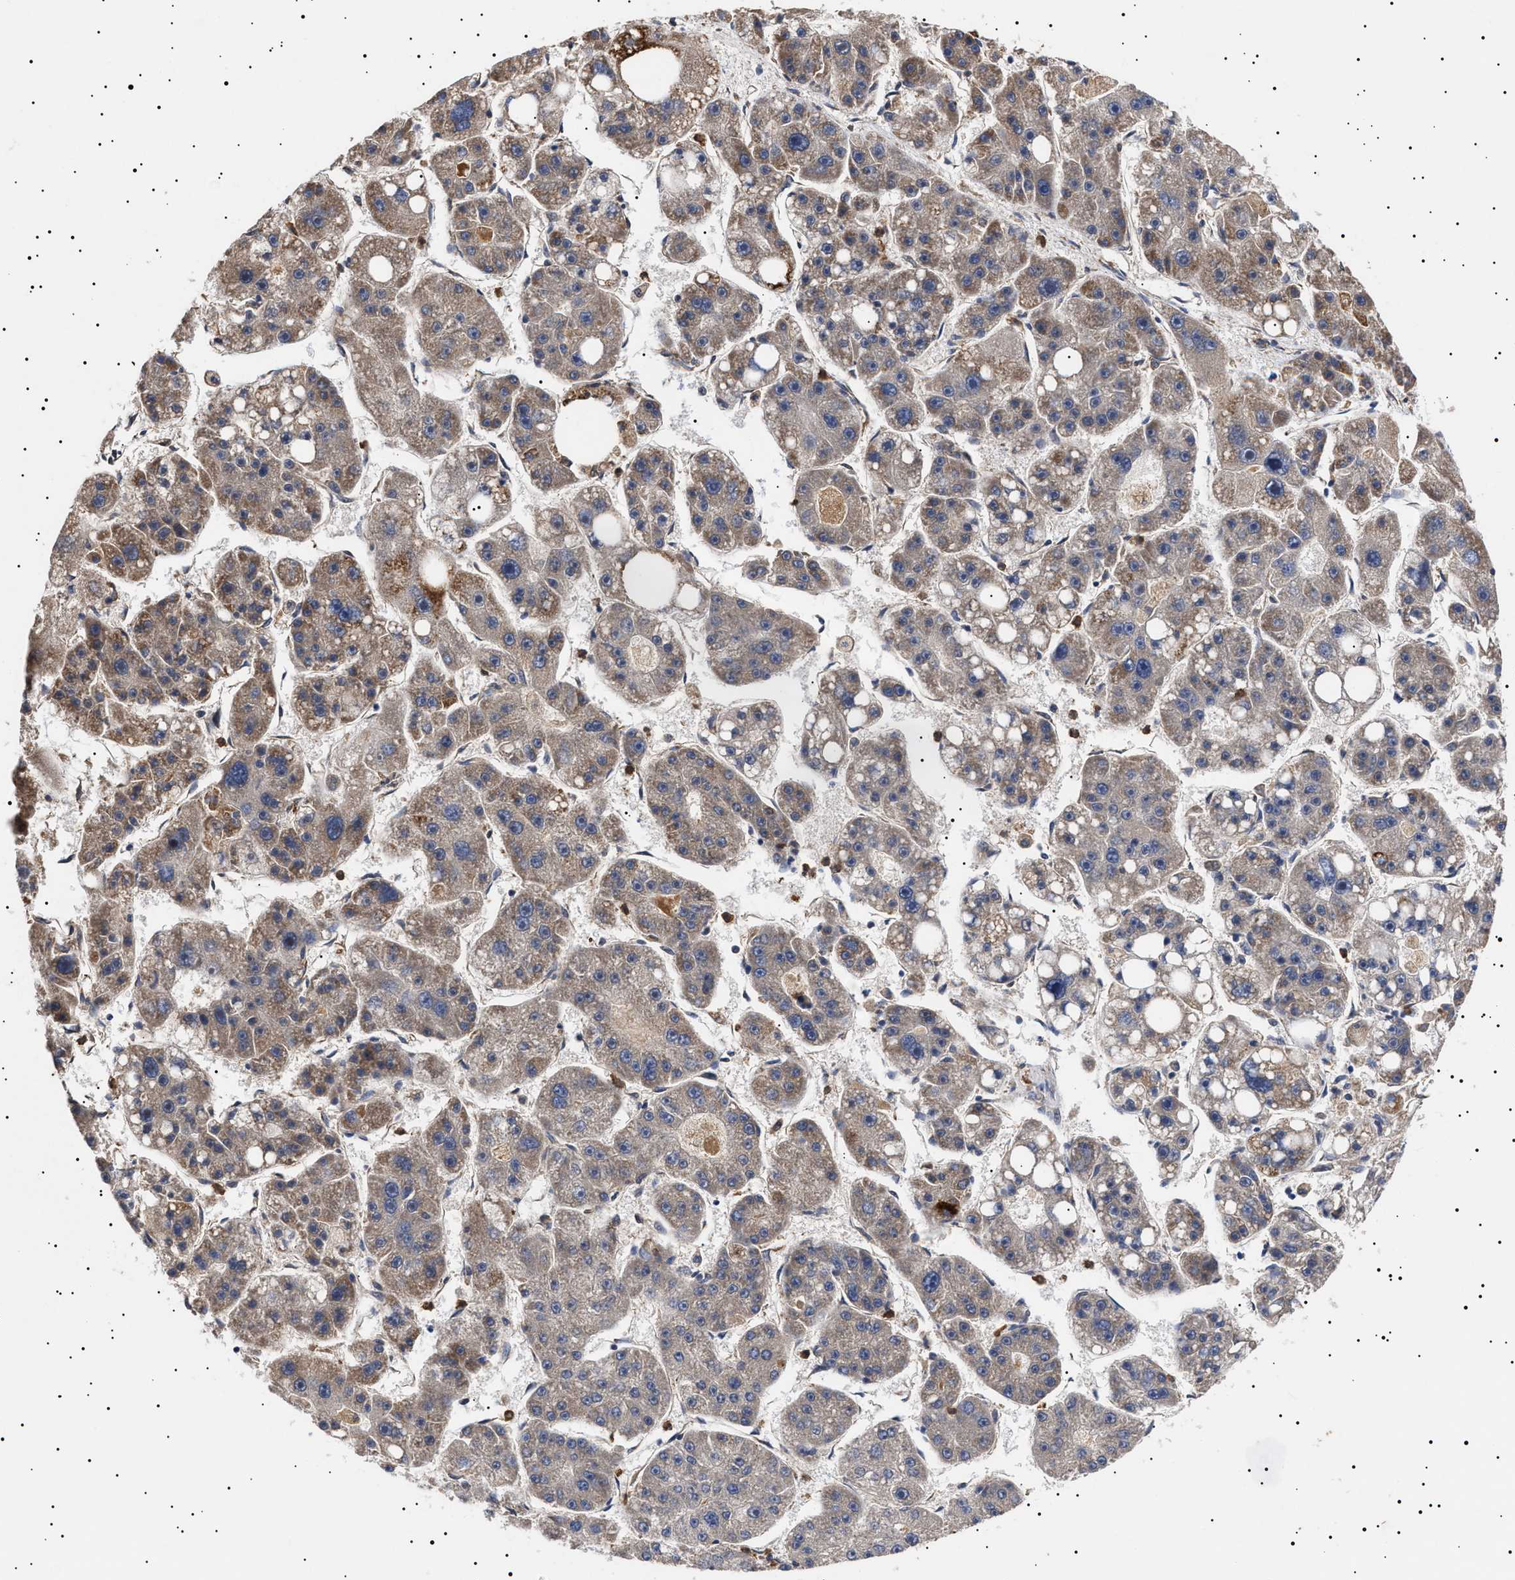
{"staining": {"intensity": "weak", "quantity": "25%-75%", "location": "cytoplasmic/membranous"}, "tissue": "liver cancer", "cell_type": "Tumor cells", "image_type": "cancer", "snomed": [{"axis": "morphology", "description": "Carcinoma, Hepatocellular, NOS"}, {"axis": "topography", "description": "Liver"}], "caption": "The histopathology image shows immunohistochemical staining of liver cancer (hepatocellular carcinoma). There is weak cytoplasmic/membranous expression is identified in approximately 25%-75% of tumor cells. (DAB = brown stain, brightfield microscopy at high magnification).", "gene": "KRBA1", "patient": {"sex": "female", "age": 61}}